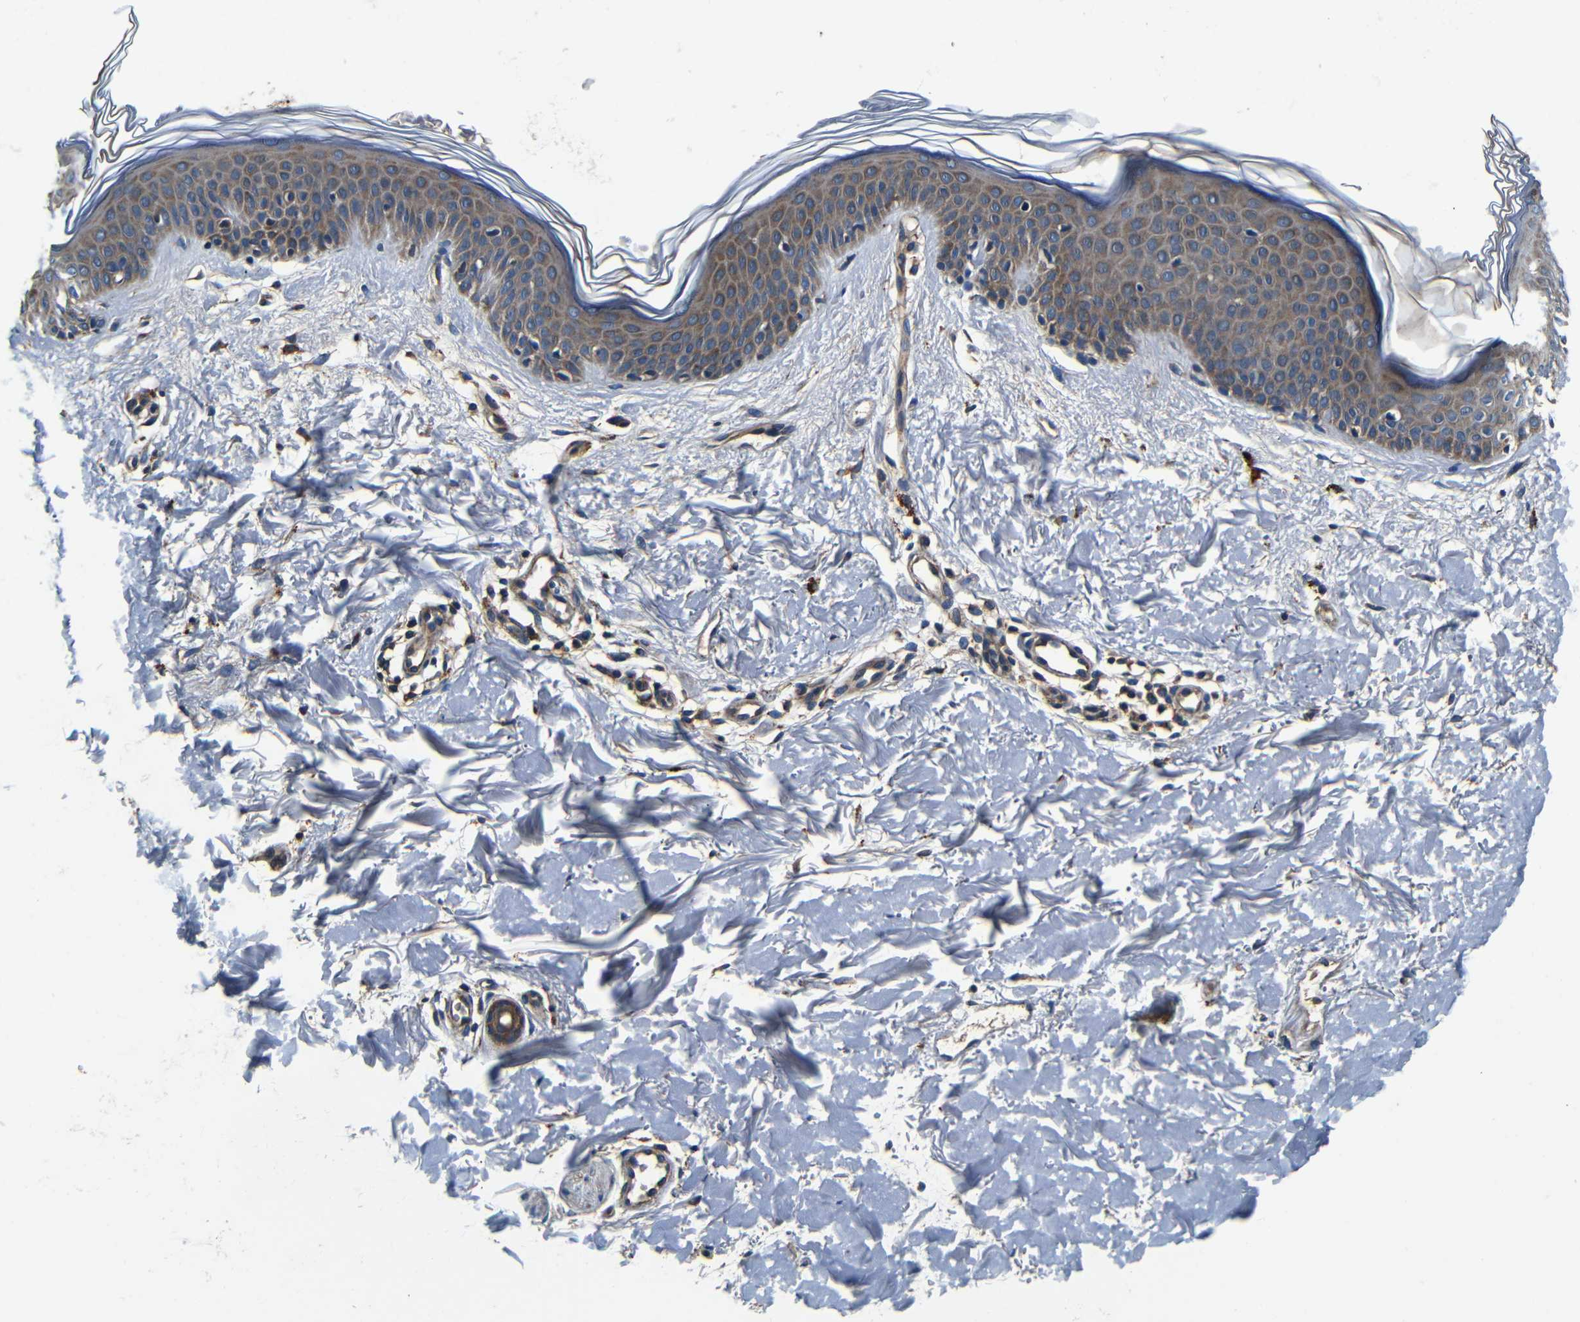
{"staining": {"intensity": "moderate", "quantity": ">75%", "location": "cytoplasmic/membranous"}, "tissue": "skin", "cell_type": "Fibroblasts", "image_type": "normal", "snomed": [{"axis": "morphology", "description": "Normal tissue, NOS"}, {"axis": "topography", "description": "Skin"}], "caption": "Immunohistochemical staining of normal skin demonstrates moderate cytoplasmic/membranous protein positivity in about >75% of fibroblasts. The staining is performed using DAB brown chromogen to label protein expression. The nuclei are counter-stained blue using hematoxylin.", "gene": "MTX1", "patient": {"sex": "female", "age": 56}}